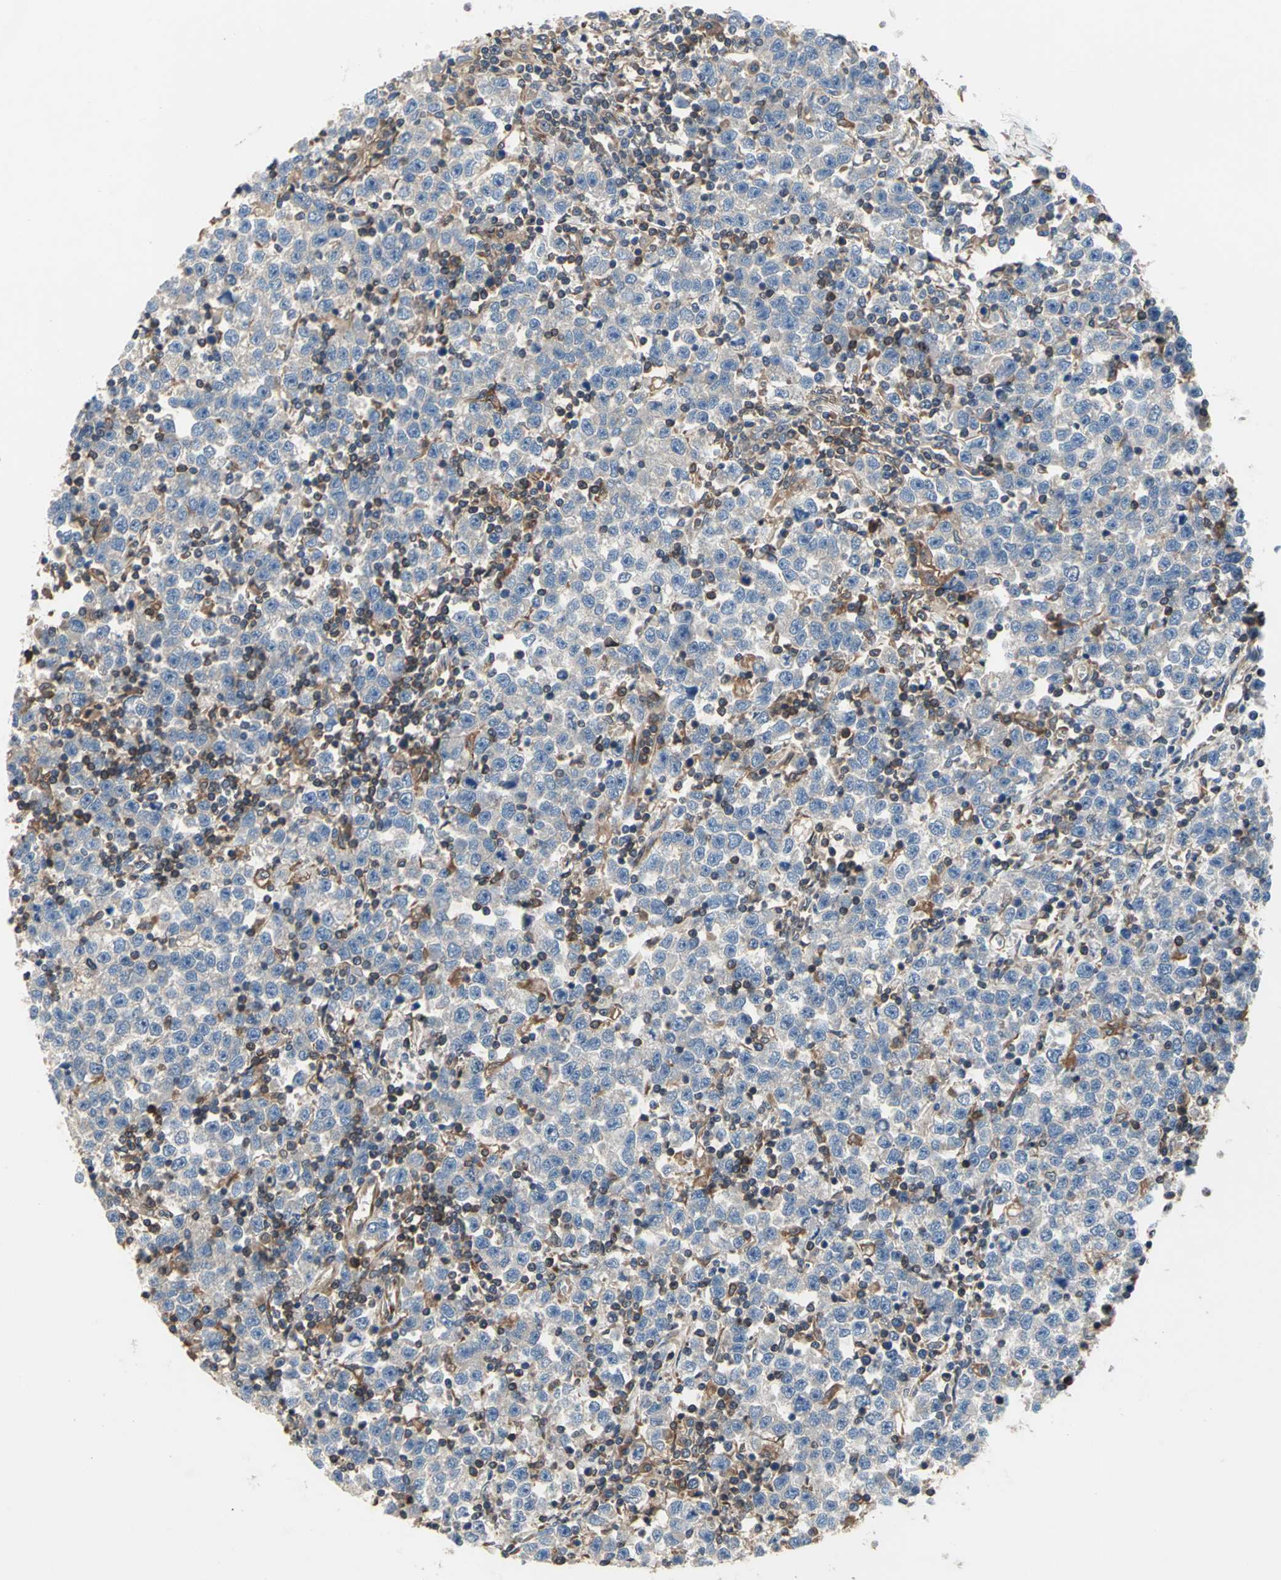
{"staining": {"intensity": "weak", "quantity": "25%-75%", "location": "cytoplasmic/membranous"}, "tissue": "testis cancer", "cell_type": "Tumor cells", "image_type": "cancer", "snomed": [{"axis": "morphology", "description": "Seminoma, NOS"}, {"axis": "topography", "description": "Testis"}], "caption": "About 25%-75% of tumor cells in human seminoma (testis) show weak cytoplasmic/membranous protein expression as visualized by brown immunohistochemical staining.", "gene": "CAPN1", "patient": {"sex": "male", "age": 43}}